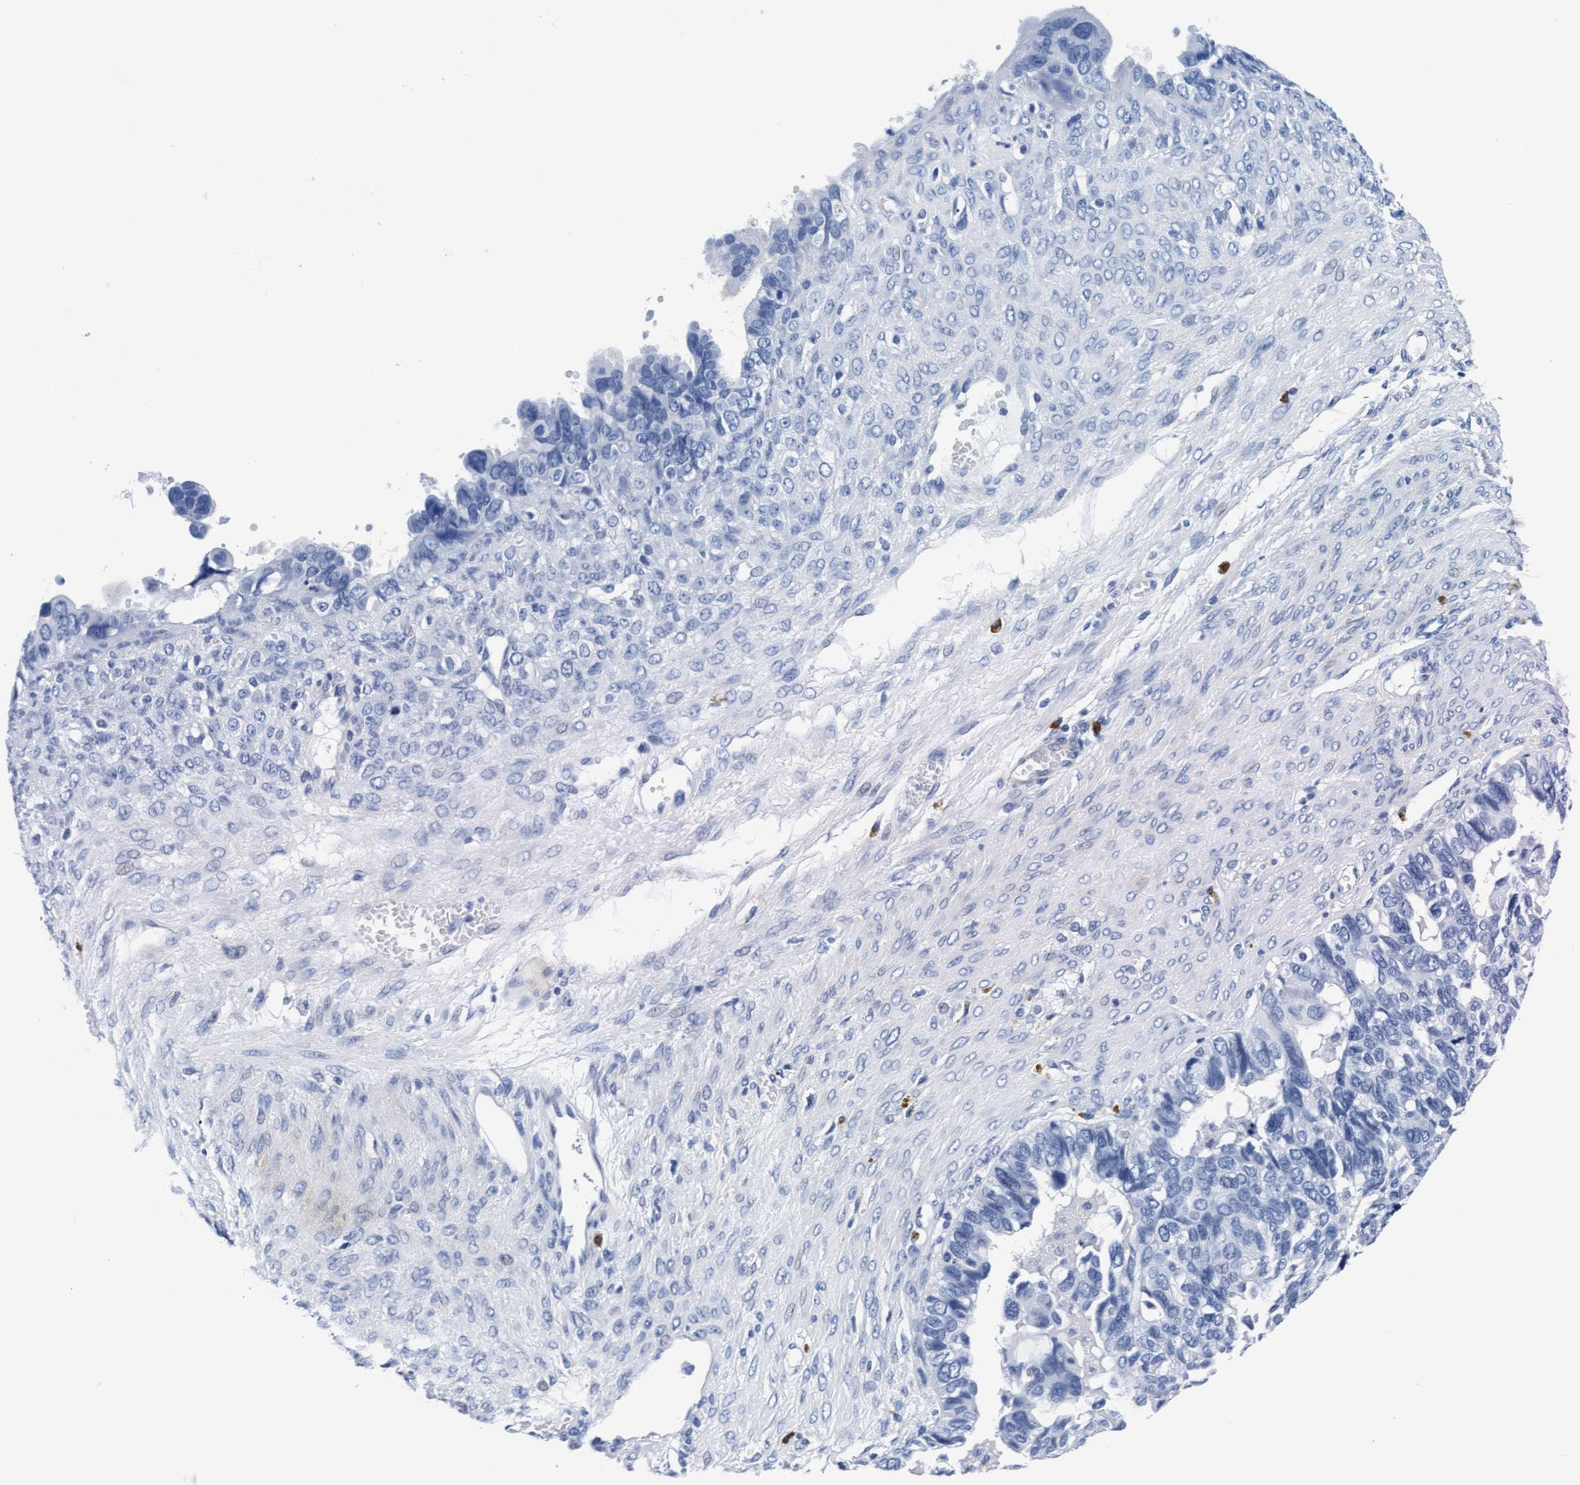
{"staining": {"intensity": "negative", "quantity": "none", "location": "none"}, "tissue": "ovarian cancer", "cell_type": "Tumor cells", "image_type": "cancer", "snomed": [{"axis": "morphology", "description": "Cystadenocarcinoma, serous, NOS"}, {"axis": "topography", "description": "Ovary"}], "caption": "There is no significant staining in tumor cells of ovarian serous cystadenocarcinoma.", "gene": "ARSG", "patient": {"sex": "female", "age": 79}}